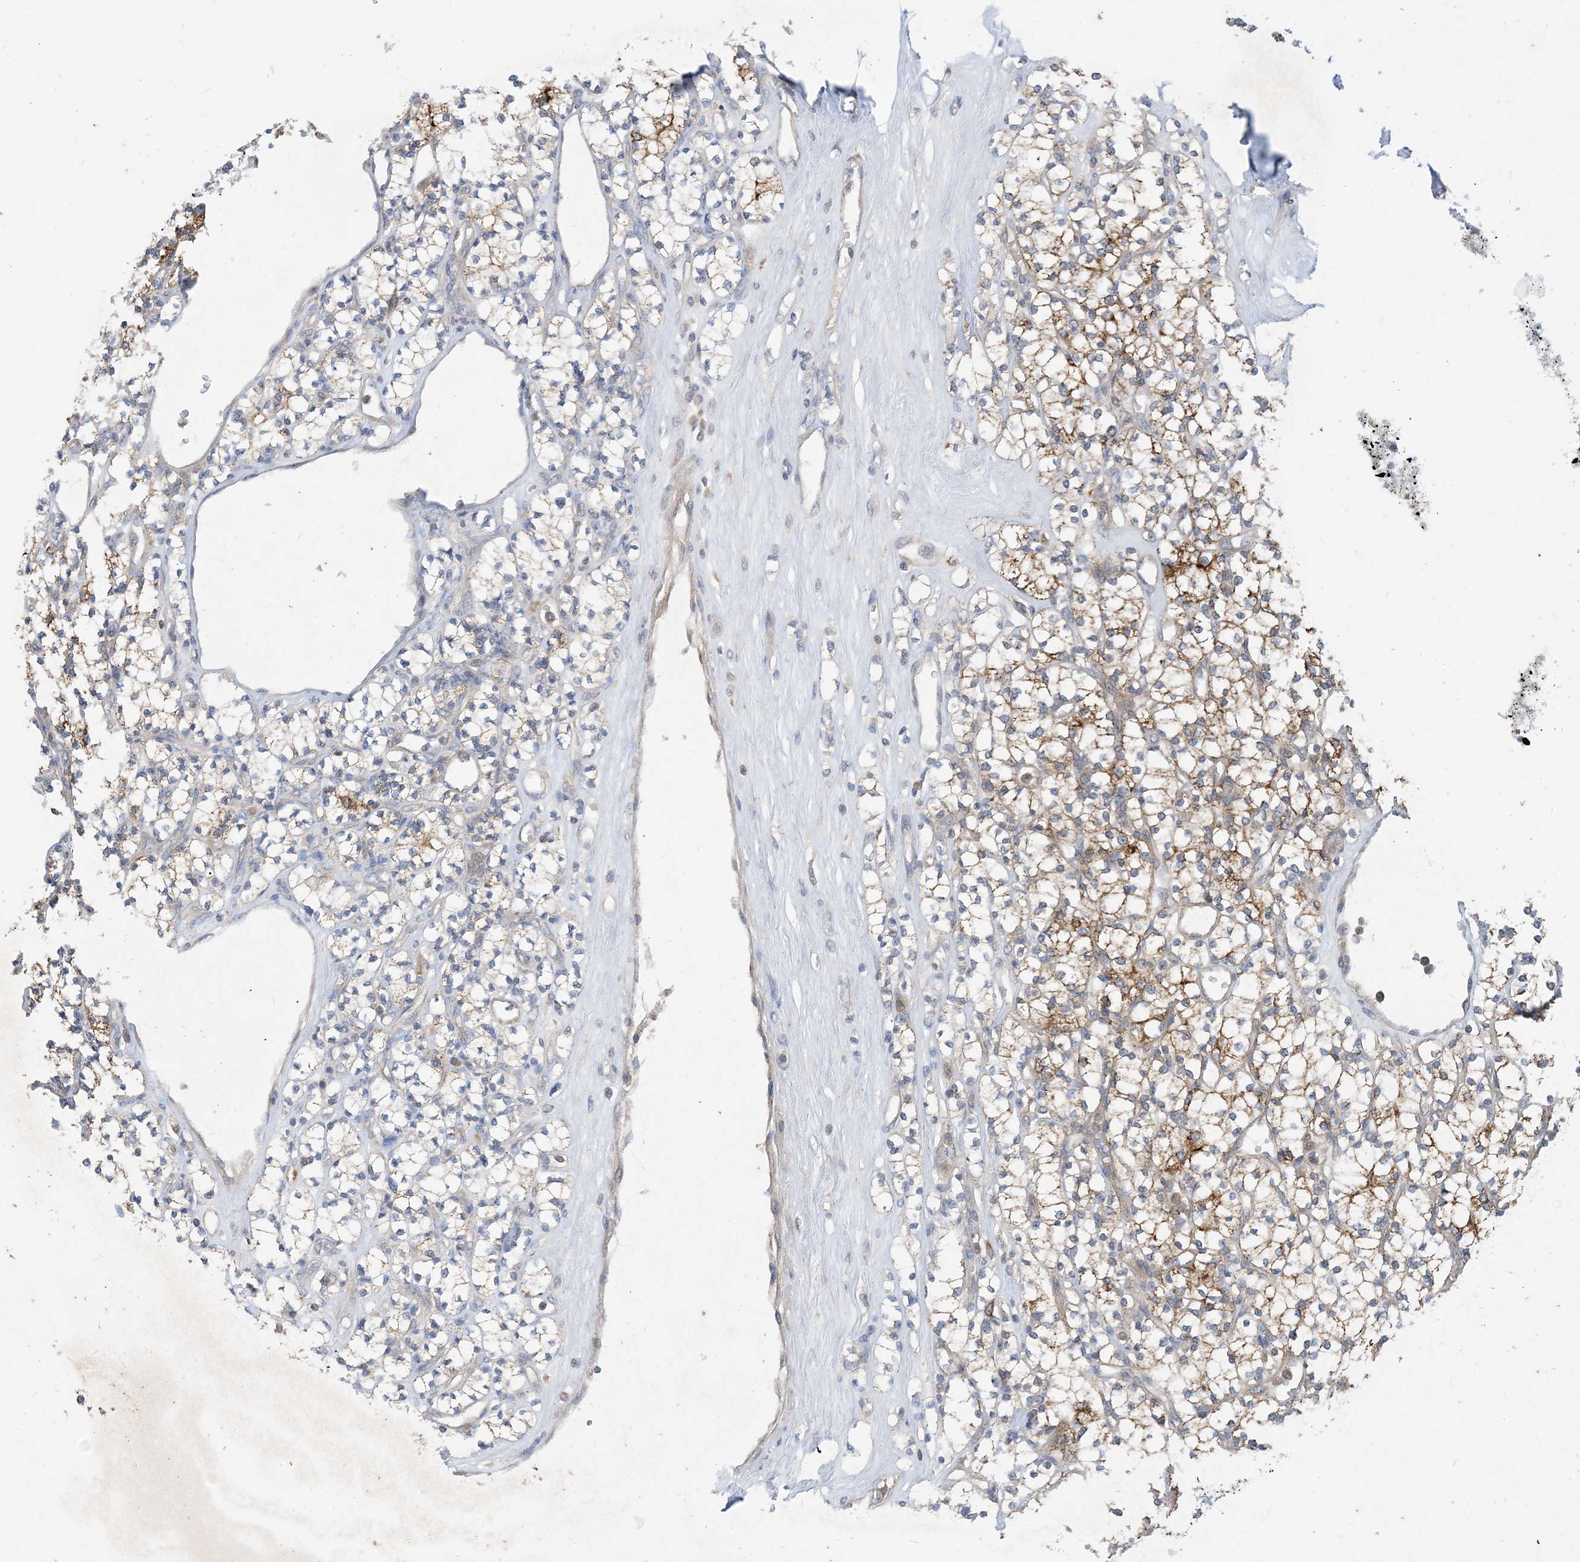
{"staining": {"intensity": "moderate", "quantity": "25%-75%", "location": "cytoplasmic/membranous"}, "tissue": "renal cancer", "cell_type": "Tumor cells", "image_type": "cancer", "snomed": [{"axis": "morphology", "description": "Adenocarcinoma, NOS"}, {"axis": "topography", "description": "Kidney"}], "caption": "Adenocarcinoma (renal) stained with a brown dye reveals moderate cytoplasmic/membranous positive expression in approximately 25%-75% of tumor cells.", "gene": "AOC1", "patient": {"sex": "male", "age": 77}}